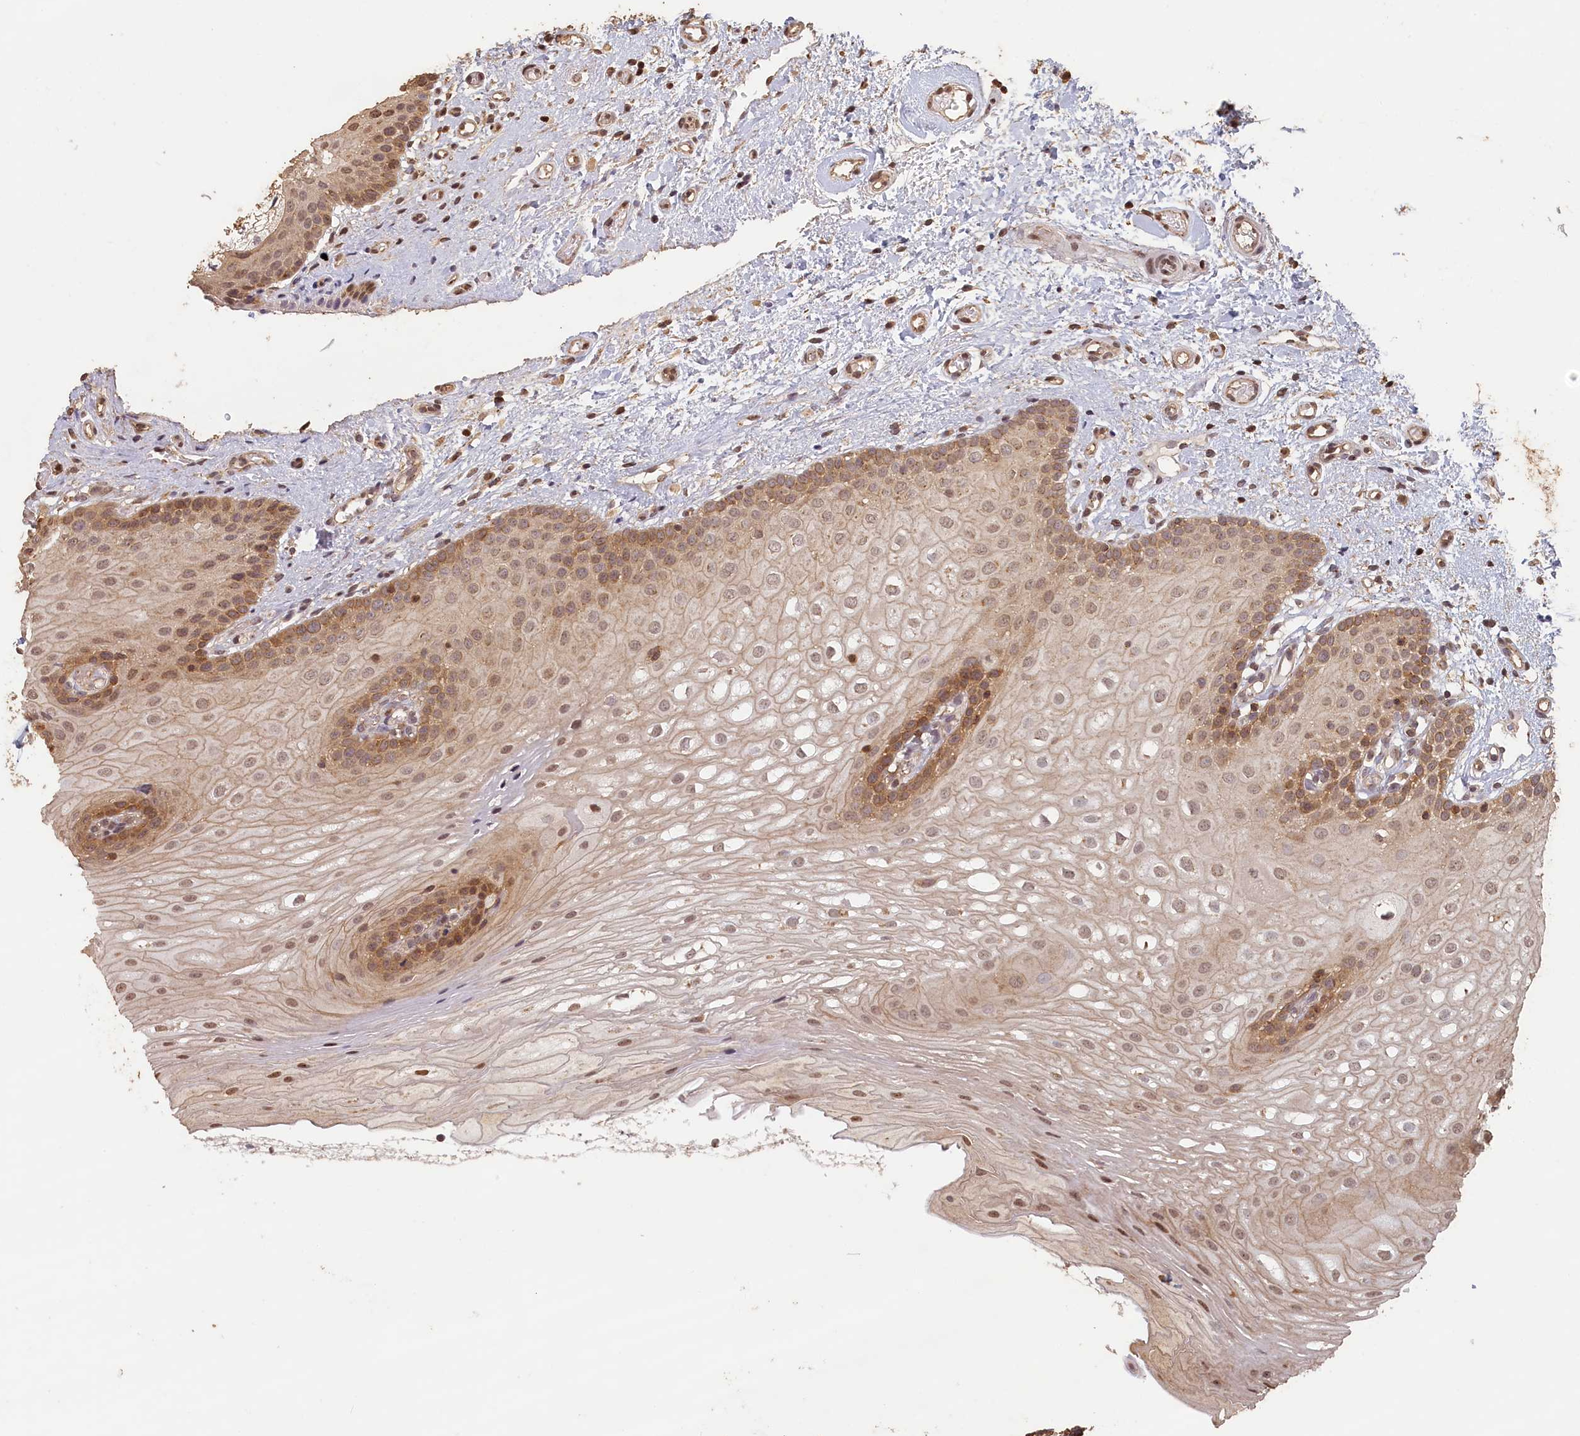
{"staining": {"intensity": "moderate", "quantity": "25%-75%", "location": "cytoplasmic/membranous,nuclear"}, "tissue": "oral mucosa", "cell_type": "Squamous epithelial cells", "image_type": "normal", "snomed": [{"axis": "morphology", "description": "Normal tissue, NOS"}, {"axis": "topography", "description": "Oral tissue"}], "caption": "Unremarkable oral mucosa demonstrates moderate cytoplasmic/membranous,nuclear expression in about 25%-75% of squamous epithelial cells, visualized by immunohistochemistry.", "gene": "MADD", "patient": {"sex": "female", "age": 54}}